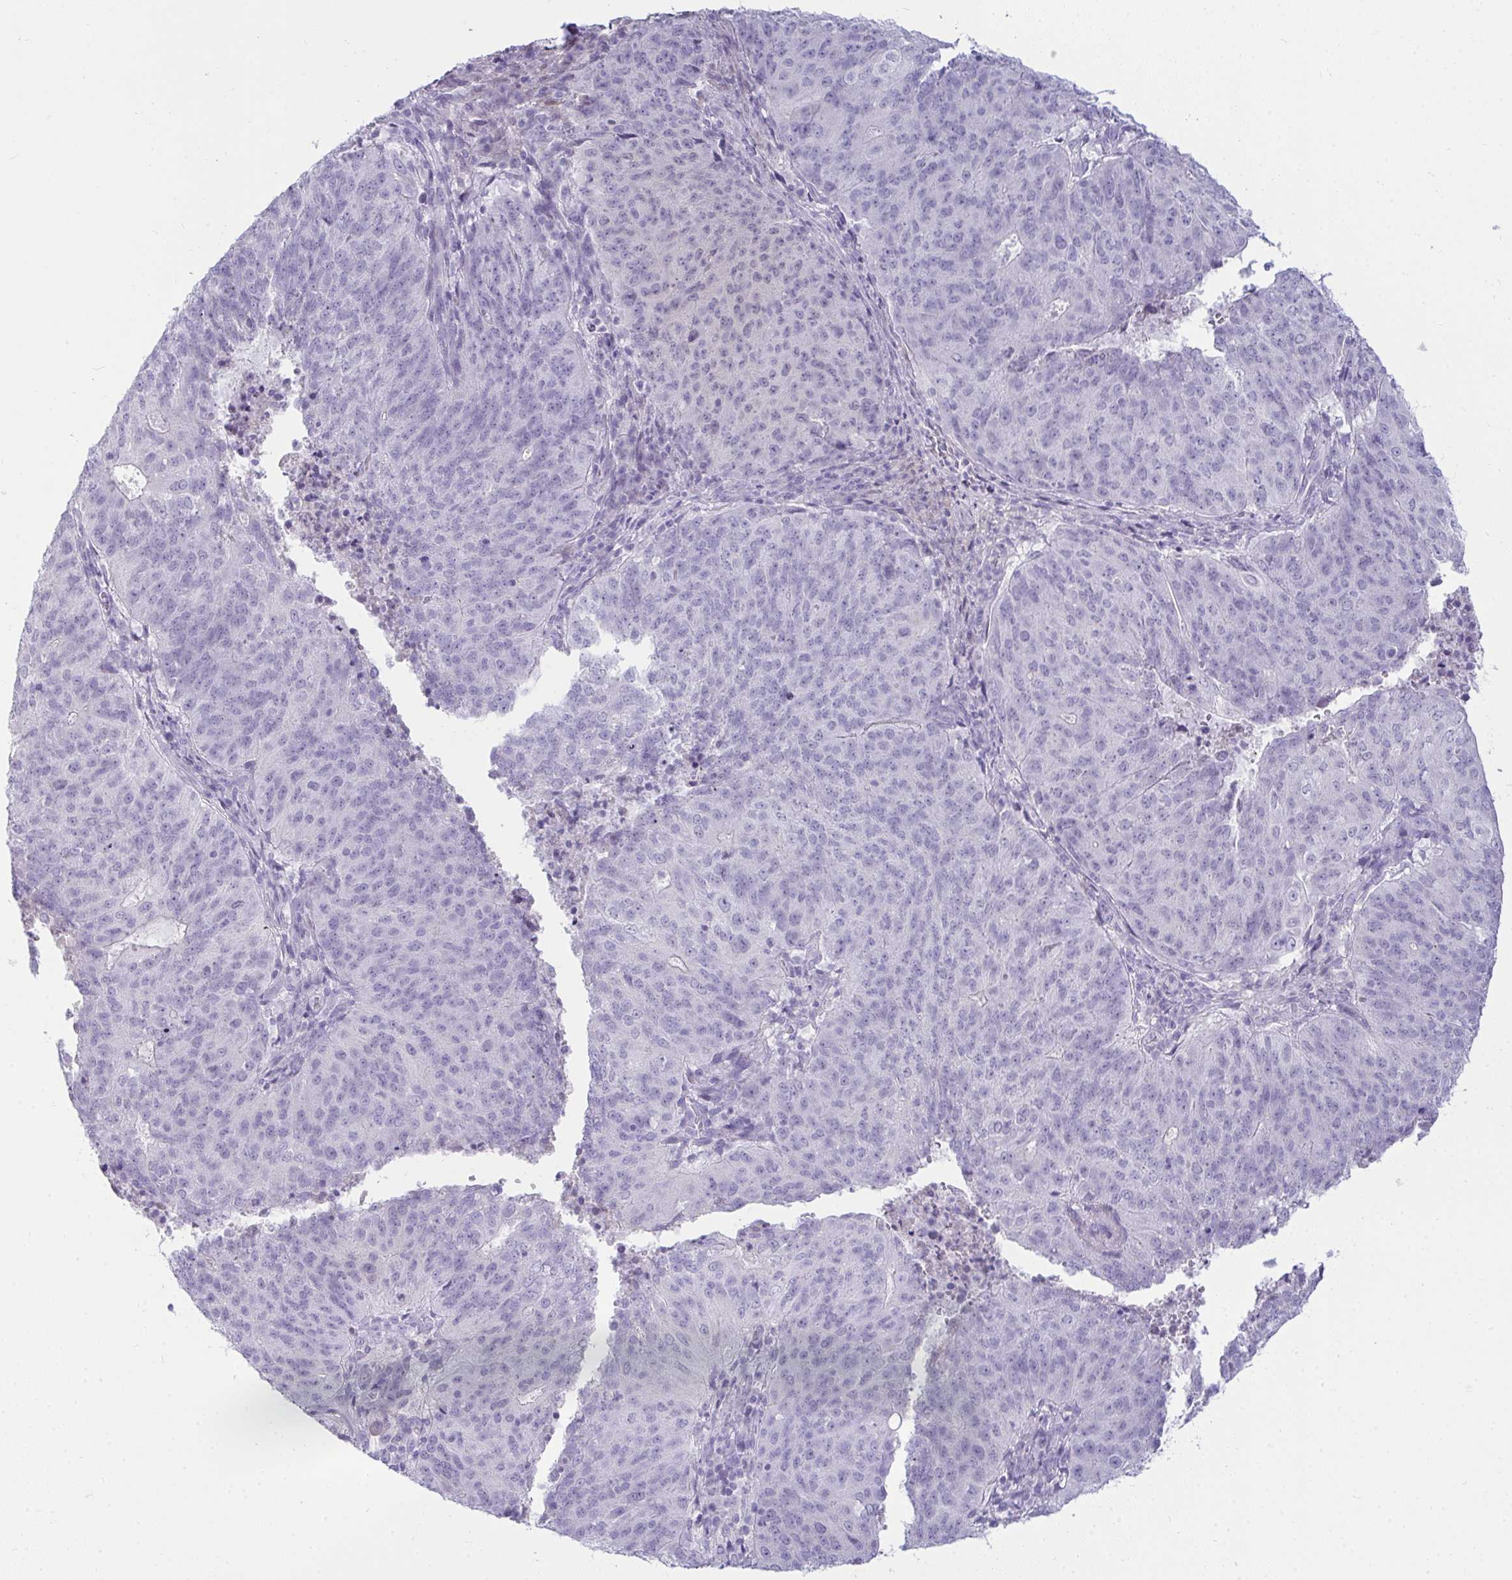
{"staining": {"intensity": "negative", "quantity": "none", "location": "none"}, "tissue": "endometrial cancer", "cell_type": "Tumor cells", "image_type": "cancer", "snomed": [{"axis": "morphology", "description": "Adenocarcinoma, NOS"}, {"axis": "topography", "description": "Endometrium"}], "caption": "The histopathology image exhibits no staining of tumor cells in endometrial cancer.", "gene": "HSPB6", "patient": {"sex": "female", "age": 82}}